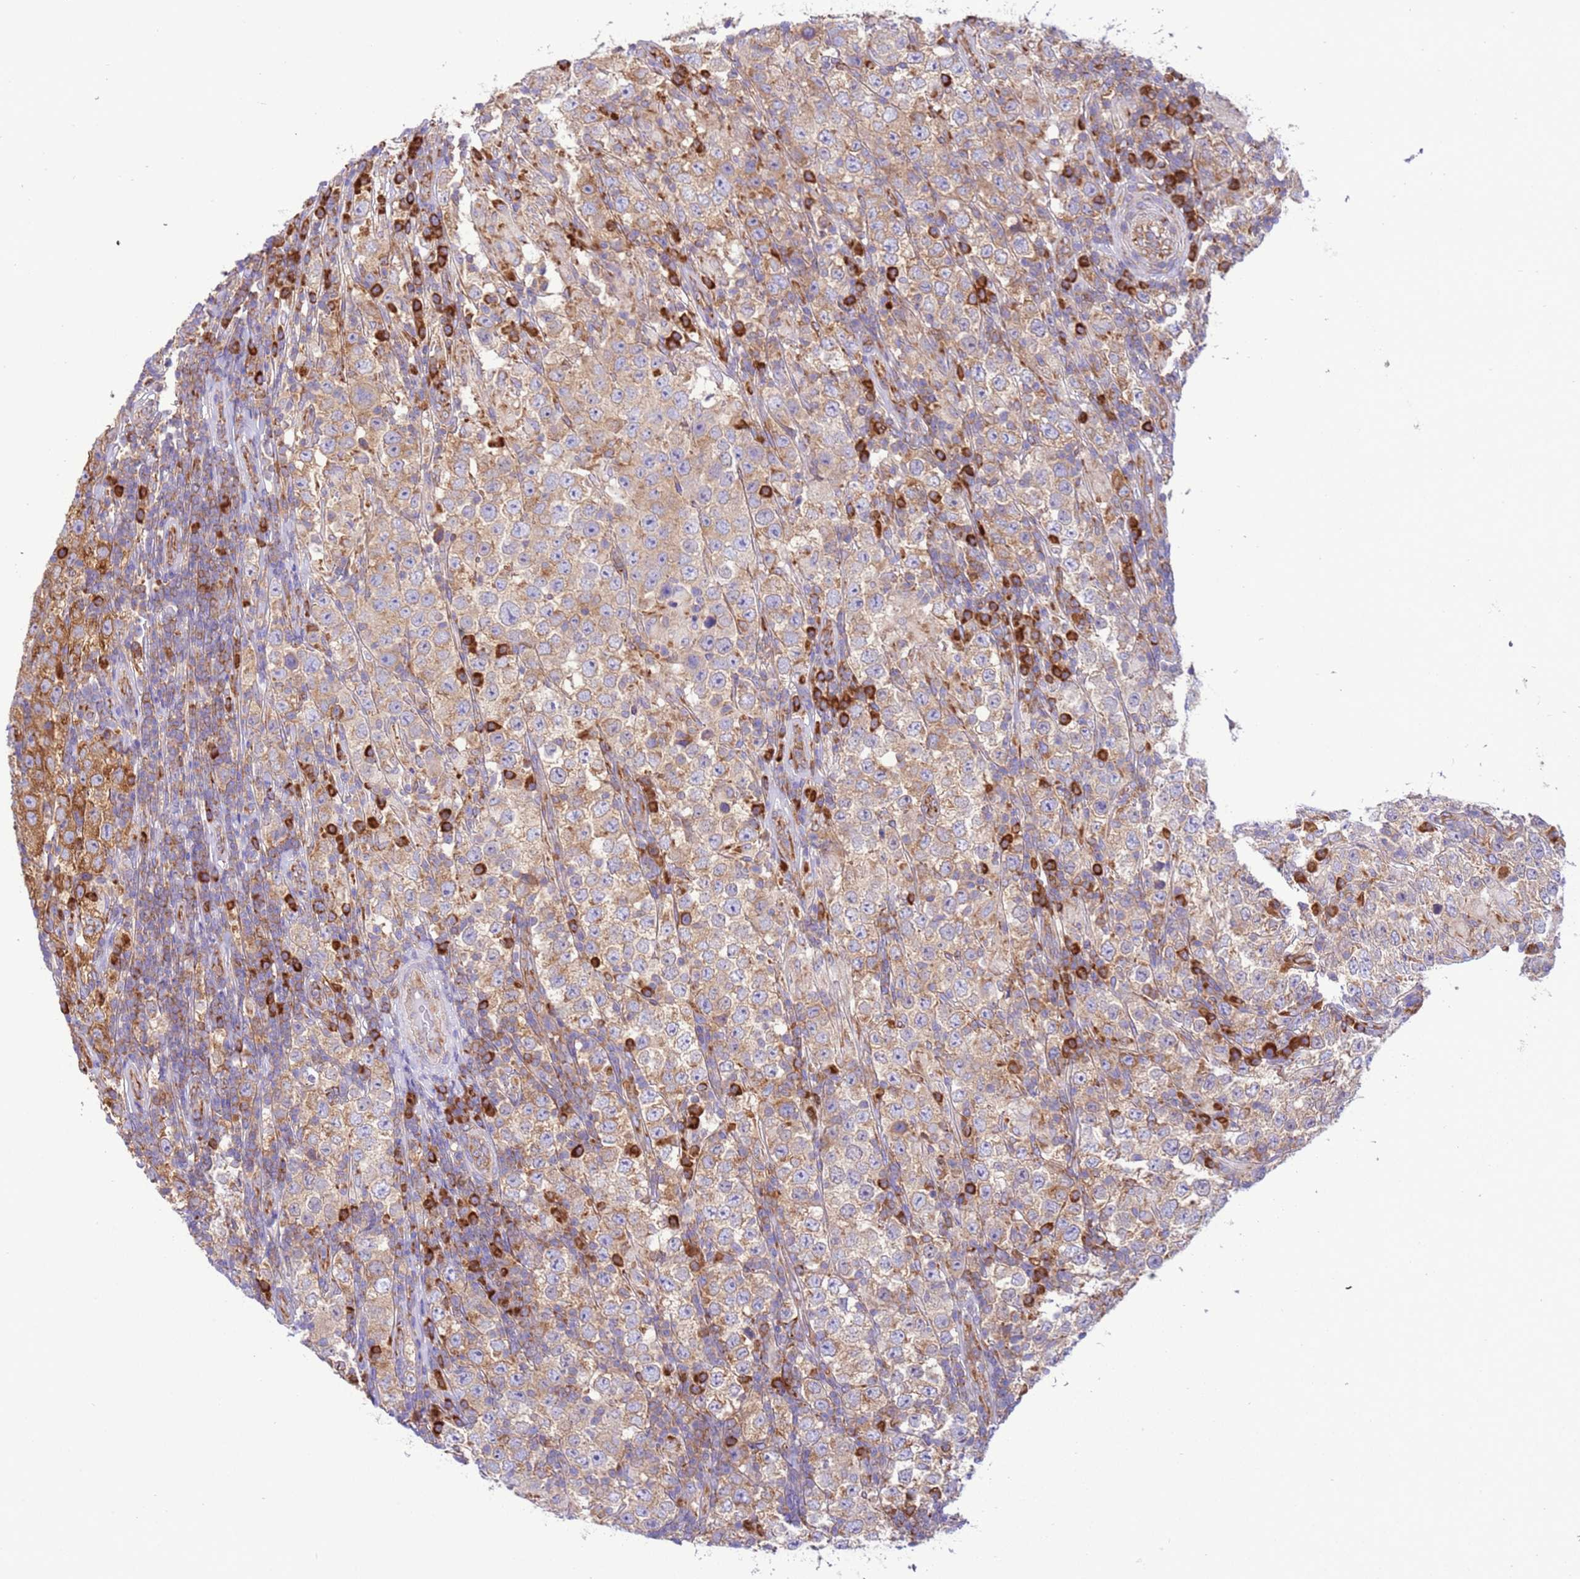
{"staining": {"intensity": "moderate", "quantity": ">75%", "location": "cytoplasmic/membranous"}, "tissue": "testis cancer", "cell_type": "Tumor cells", "image_type": "cancer", "snomed": [{"axis": "morphology", "description": "Normal tissue, NOS"}, {"axis": "morphology", "description": "Urothelial carcinoma, High grade"}, {"axis": "morphology", "description": "Seminoma, NOS"}, {"axis": "morphology", "description": "Carcinoma, Embryonal, NOS"}, {"axis": "topography", "description": "Urinary bladder"}, {"axis": "topography", "description": "Testis"}], "caption": "Immunohistochemical staining of human testis embryonal carcinoma demonstrates medium levels of moderate cytoplasmic/membranous protein staining in approximately >75% of tumor cells. The staining was performed using DAB, with brown indicating positive protein expression. Nuclei are stained blue with hematoxylin.", "gene": "VARS1", "patient": {"sex": "male", "age": 41}}